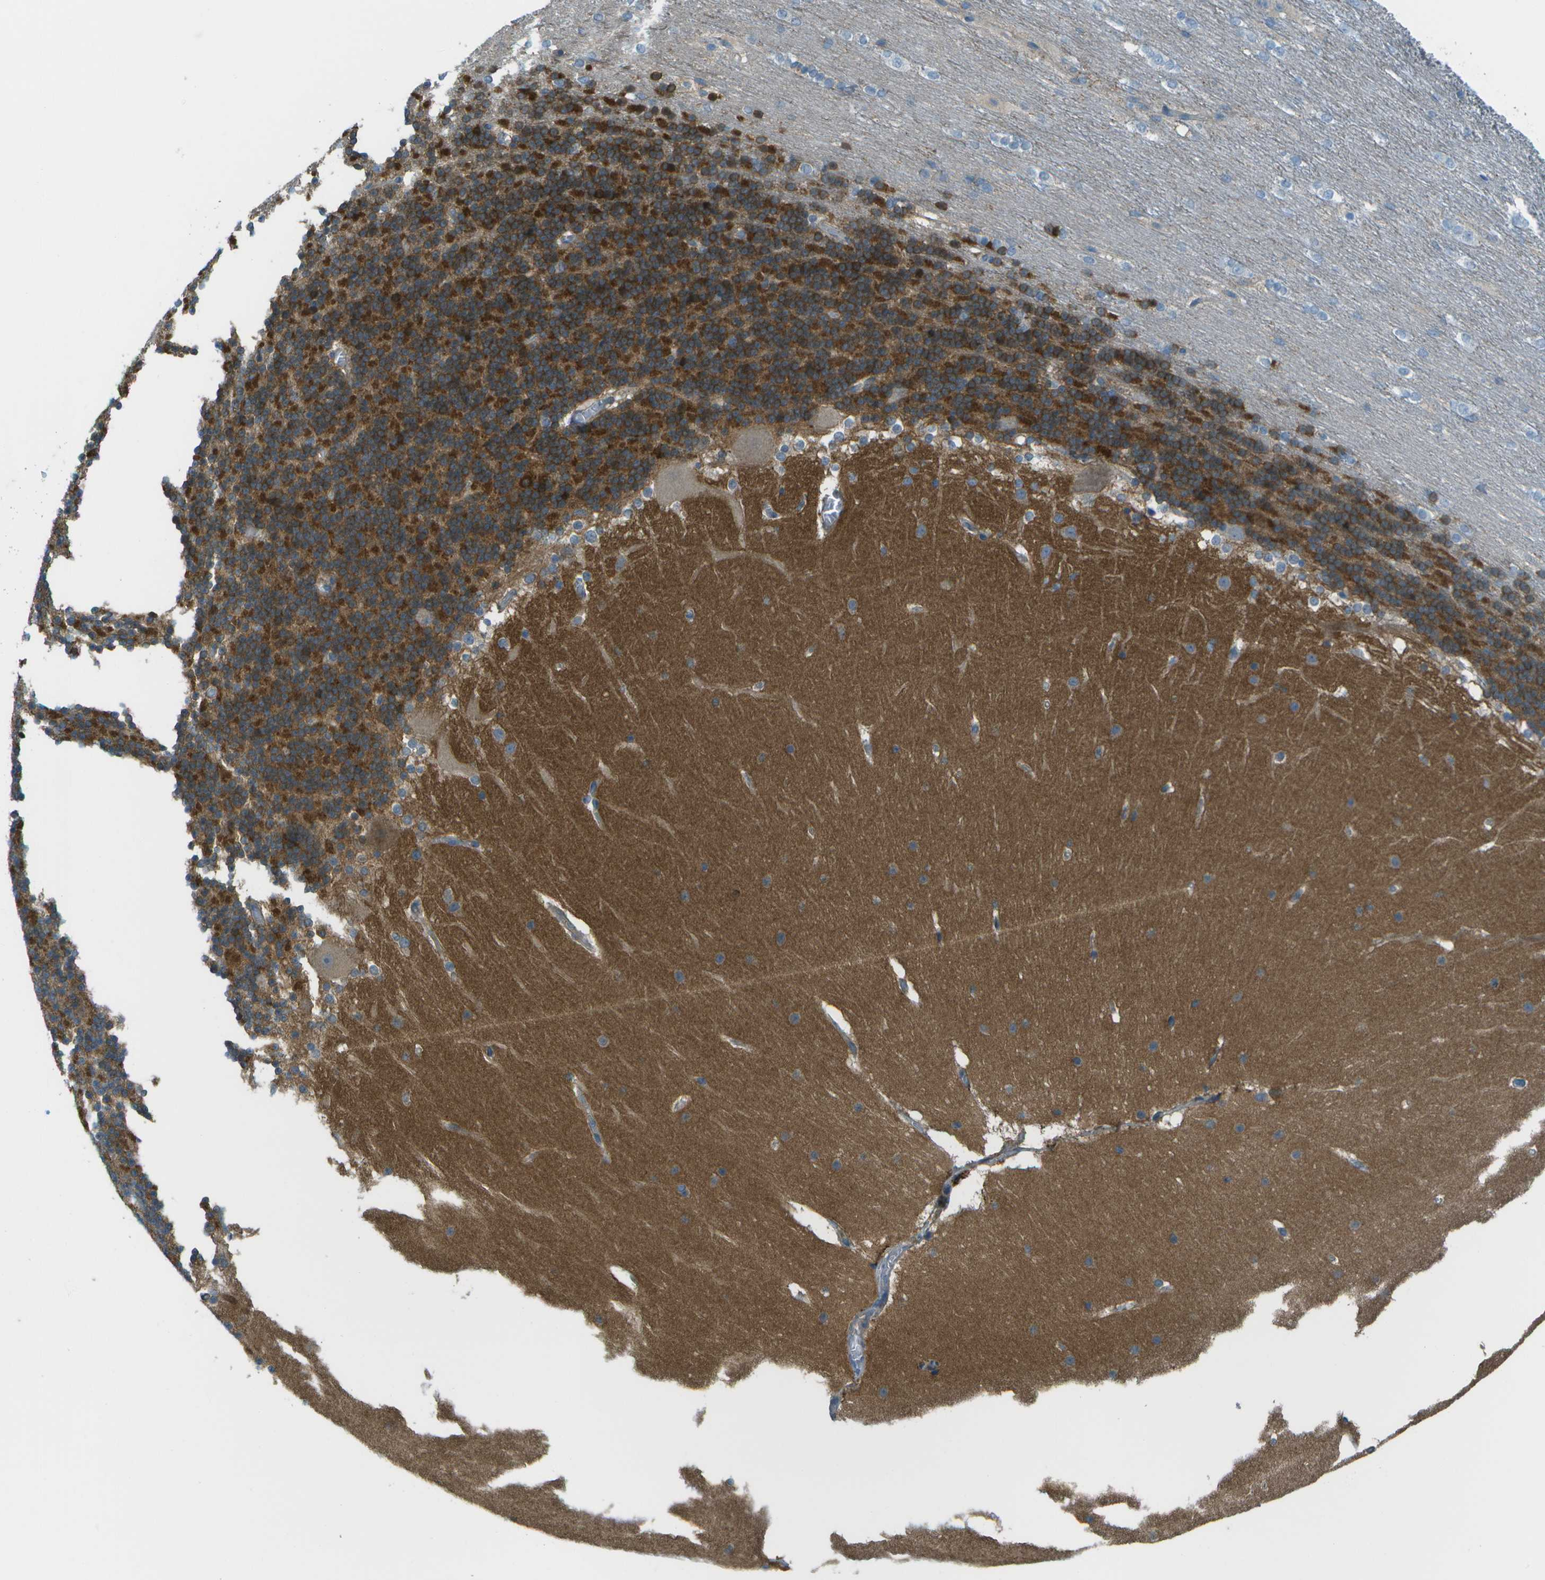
{"staining": {"intensity": "strong", "quantity": "<25%", "location": "cytoplasmic/membranous"}, "tissue": "cerebellum", "cell_type": "Cells in granular layer", "image_type": "normal", "snomed": [{"axis": "morphology", "description": "Normal tissue, NOS"}, {"axis": "topography", "description": "Cerebellum"}], "caption": "Immunohistochemistry (IHC) (DAB (3,3'-diaminobenzidine)) staining of benign human cerebellum reveals strong cytoplasmic/membranous protein expression in approximately <25% of cells in granular layer.", "gene": "LRRC66", "patient": {"sex": "female", "age": 19}}